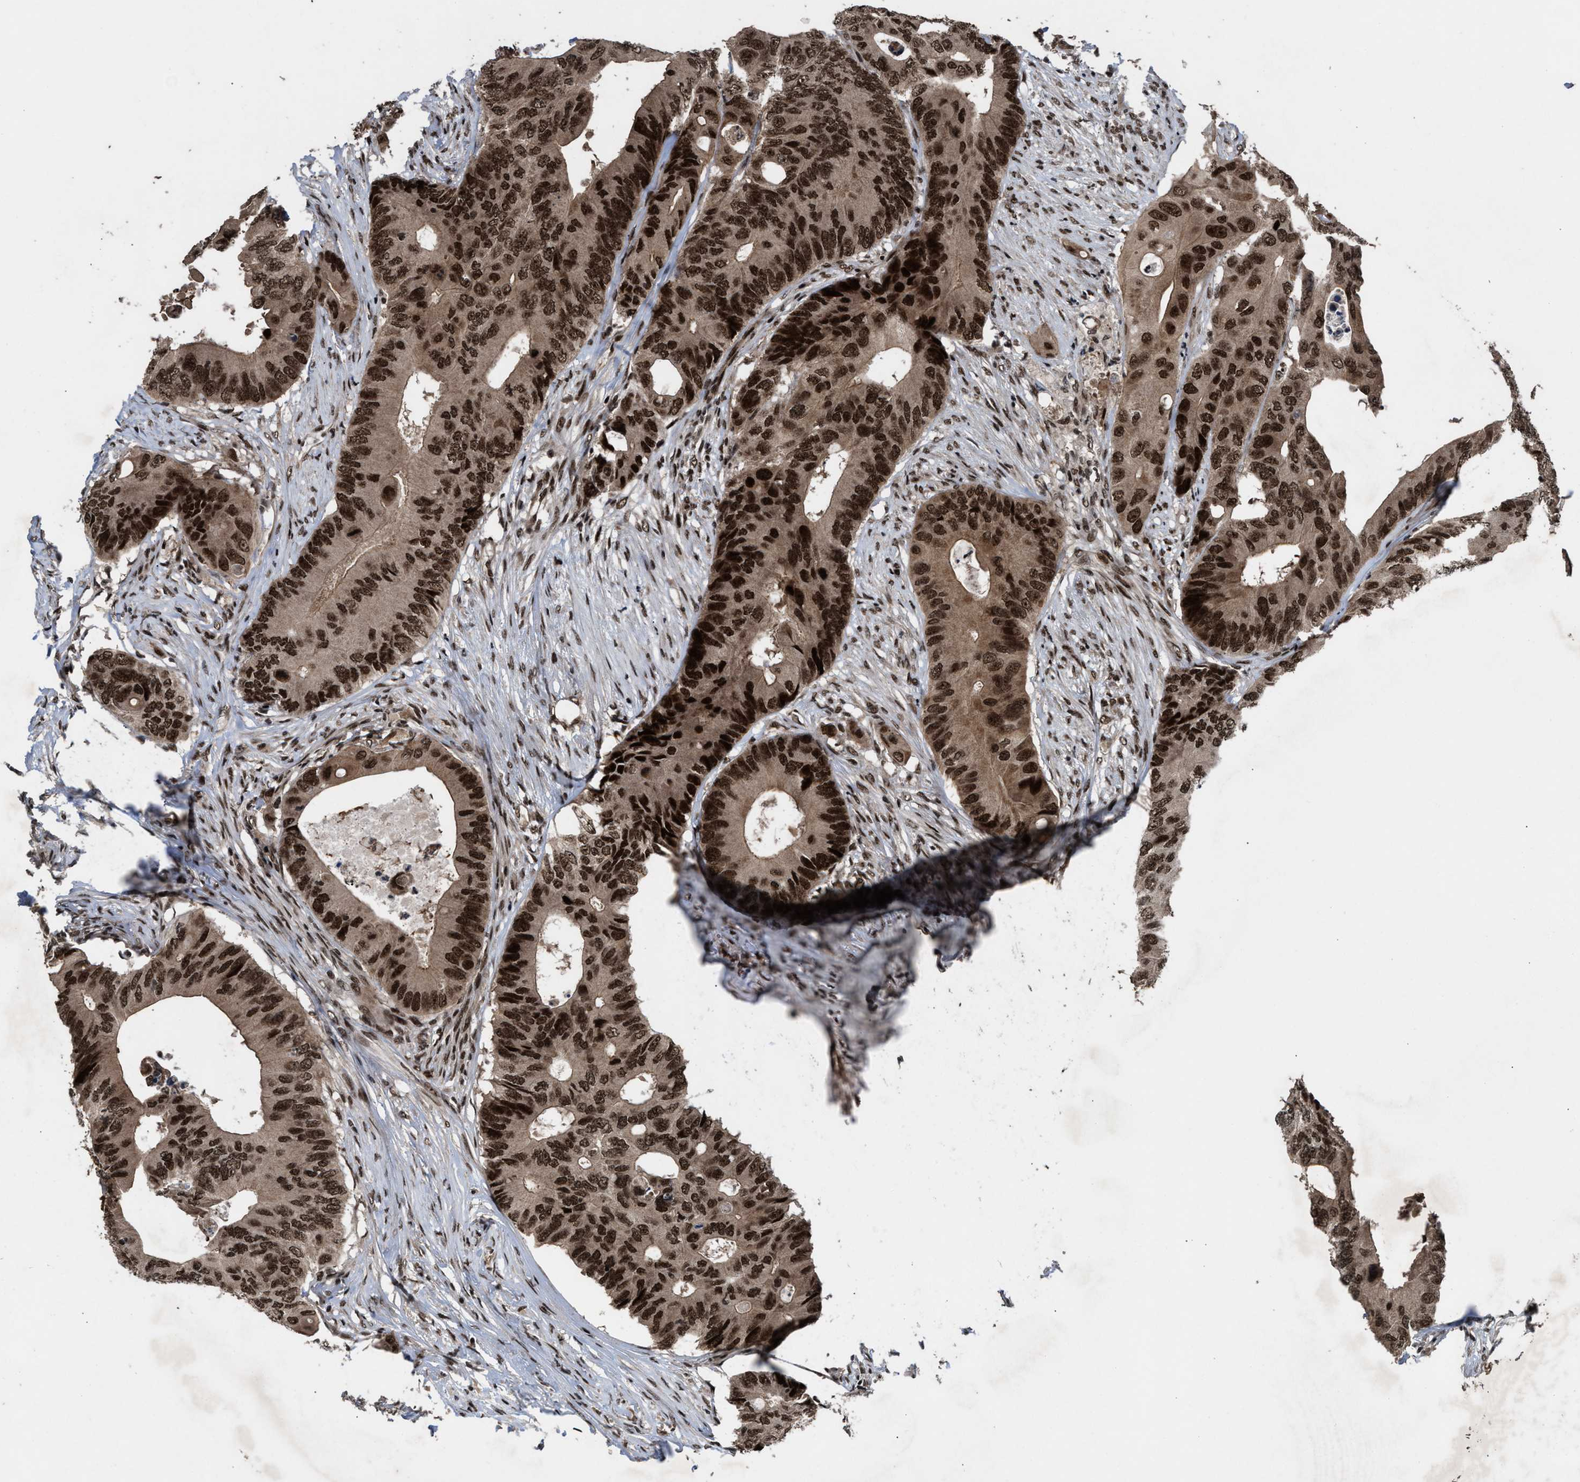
{"staining": {"intensity": "strong", "quantity": ">75%", "location": "nuclear"}, "tissue": "colorectal cancer", "cell_type": "Tumor cells", "image_type": "cancer", "snomed": [{"axis": "morphology", "description": "Adenocarcinoma, NOS"}, {"axis": "topography", "description": "Colon"}], "caption": "IHC staining of colorectal adenocarcinoma, which reveals high levels of strong nuclear staining in approximately >75% of tumor cells indicating strong nuclear protein staining. The staining was performed using DAB (brown) for protein detection and nuclei were counterstained in hematoxylin (blue).", "gene": "WIZ", "patient": {"sex": "male", "age": 71}}